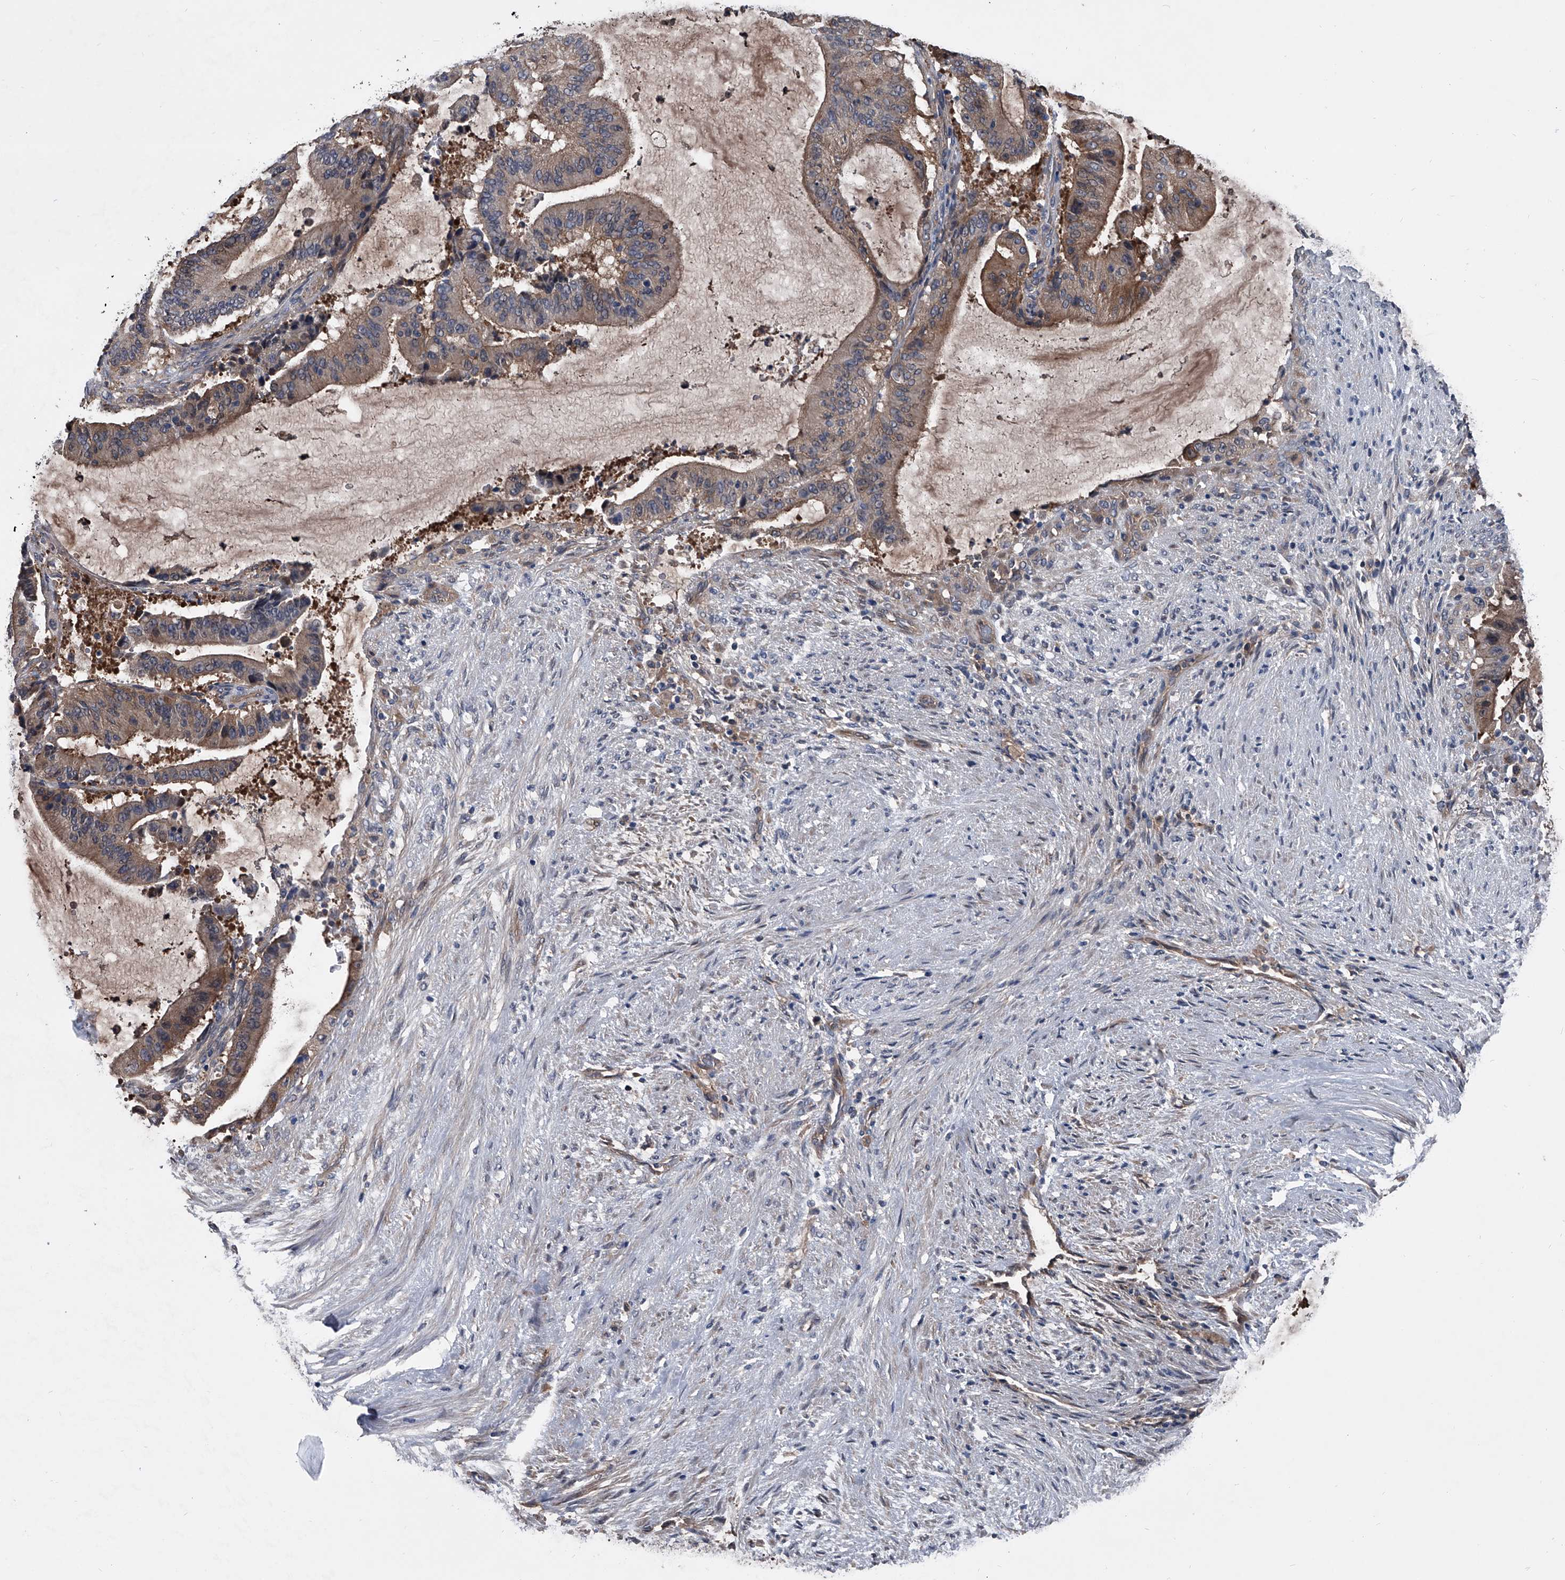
{"staining": {"intensity": "weak", "quantity": ">75%", "location": "cytoplasmic/membranous"}, "tissue": "liver cancer", "cell_type": "Tumor cells", "image_type": "cancer", "snomed": [{"axis": "morphology", "description": "Normal tissue, NOS"}, {"axis": "morphology", "description": "Cholangiocarcinoma"}, {"axis": "topography", "description": "Liver"}, {"axis": "topography", "description": "Peripheral nerve tissue"}], "caption": "Weak cytoplasmic/membranous staining for a protein is seen in approximately >75% of tumor cells of cholangiocarcinoma (liver) using IHC.", "gene": "KIF13A", "patient": {"sex": "female", "age": 73}}